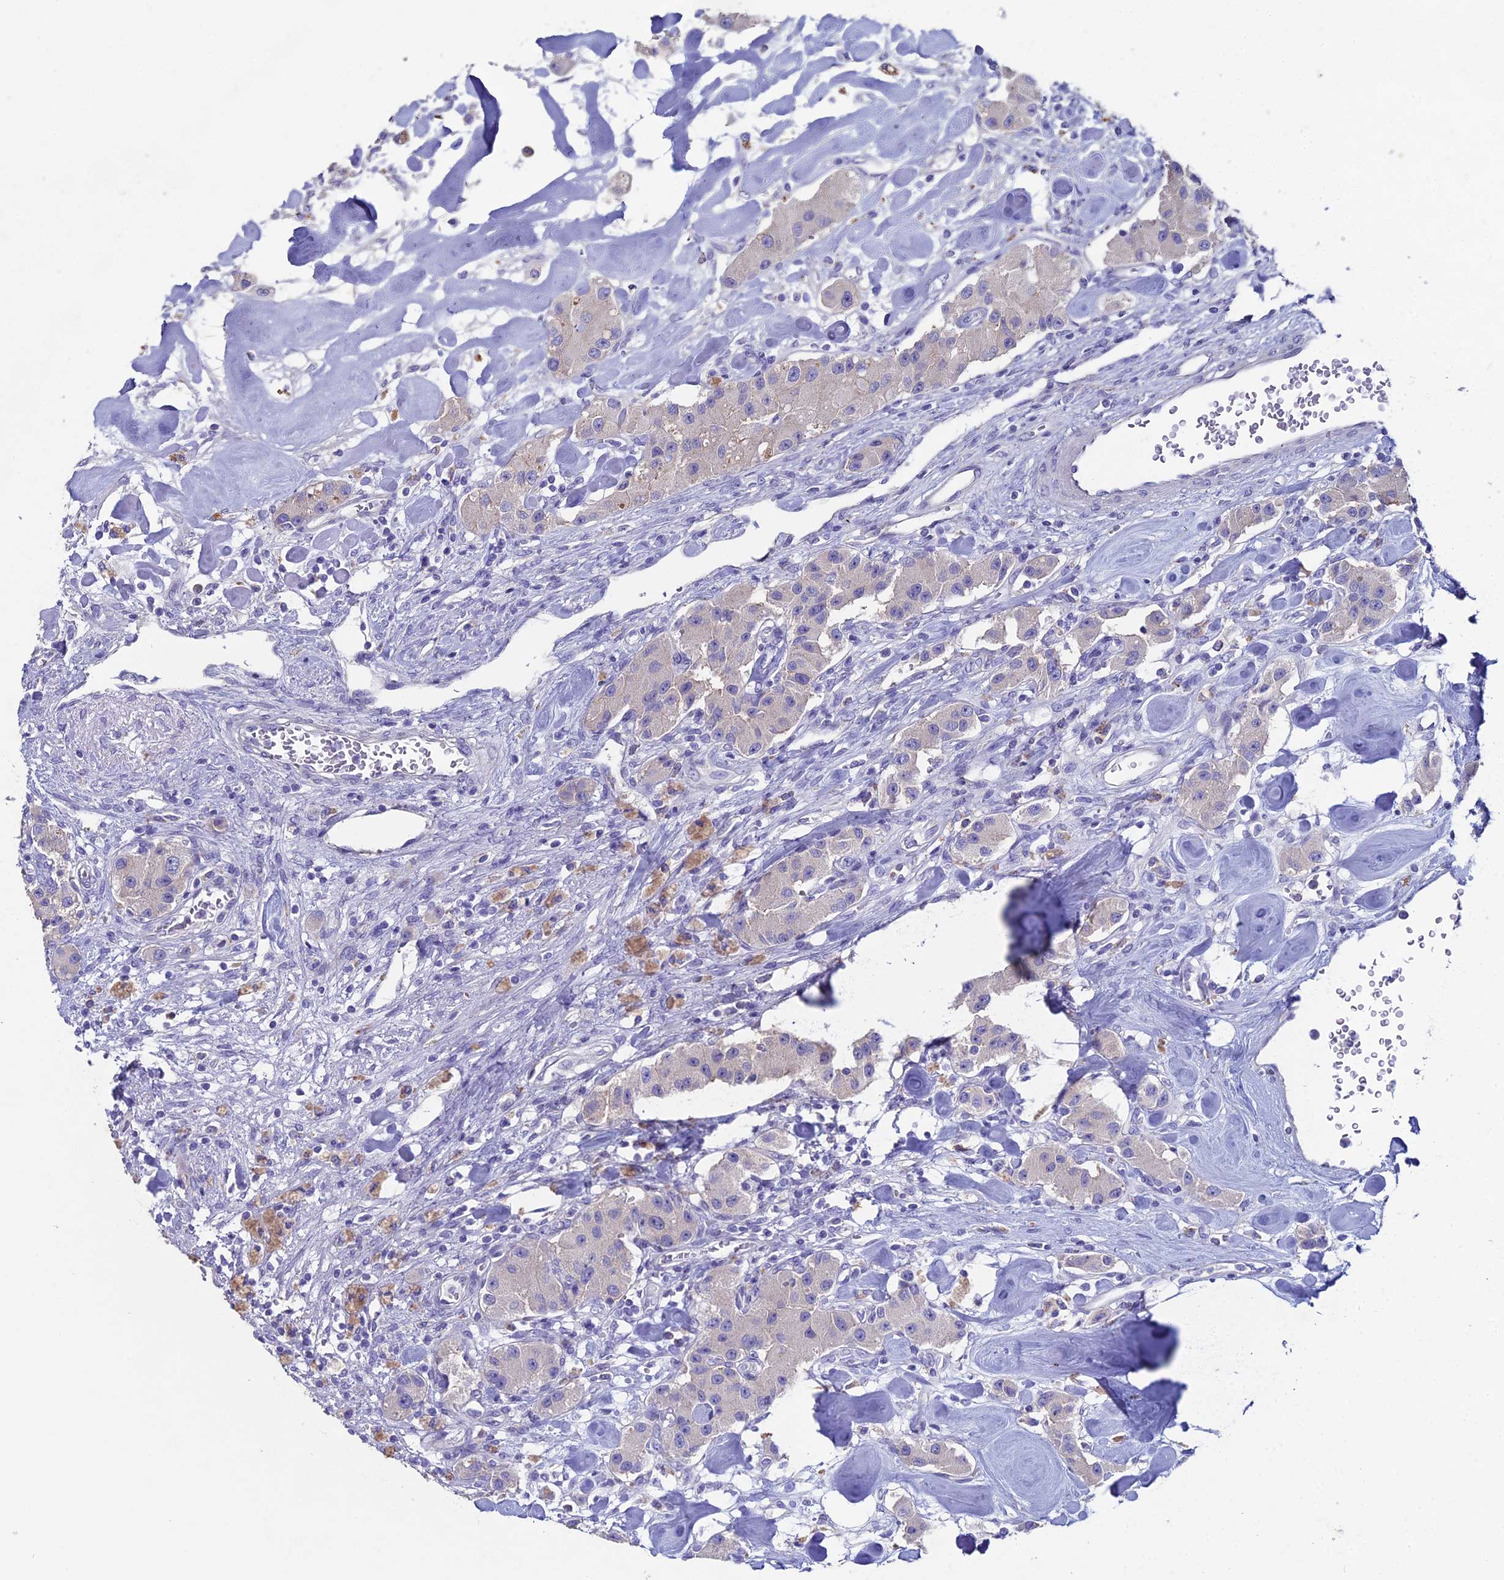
{"staining": {"intensity": "negative", "quantity": "none", "location": "none"}, "tissue": "carcinoid", "cell_type": "Tumor cells", "image_type": "cancer", "snomed": [{"axis": "morphology", "description": "Carcinoid, malignant, NOS"}, {"axis": "topography", "description": "Pancreas"}], "caption": "High power microscopy photomicrograph of an IHC micrograph of malignant carcinoid, revealing no significant expression in tumor cells.", "gene": "NCAM1", "patient": {"sex": "male", "age": 41}}